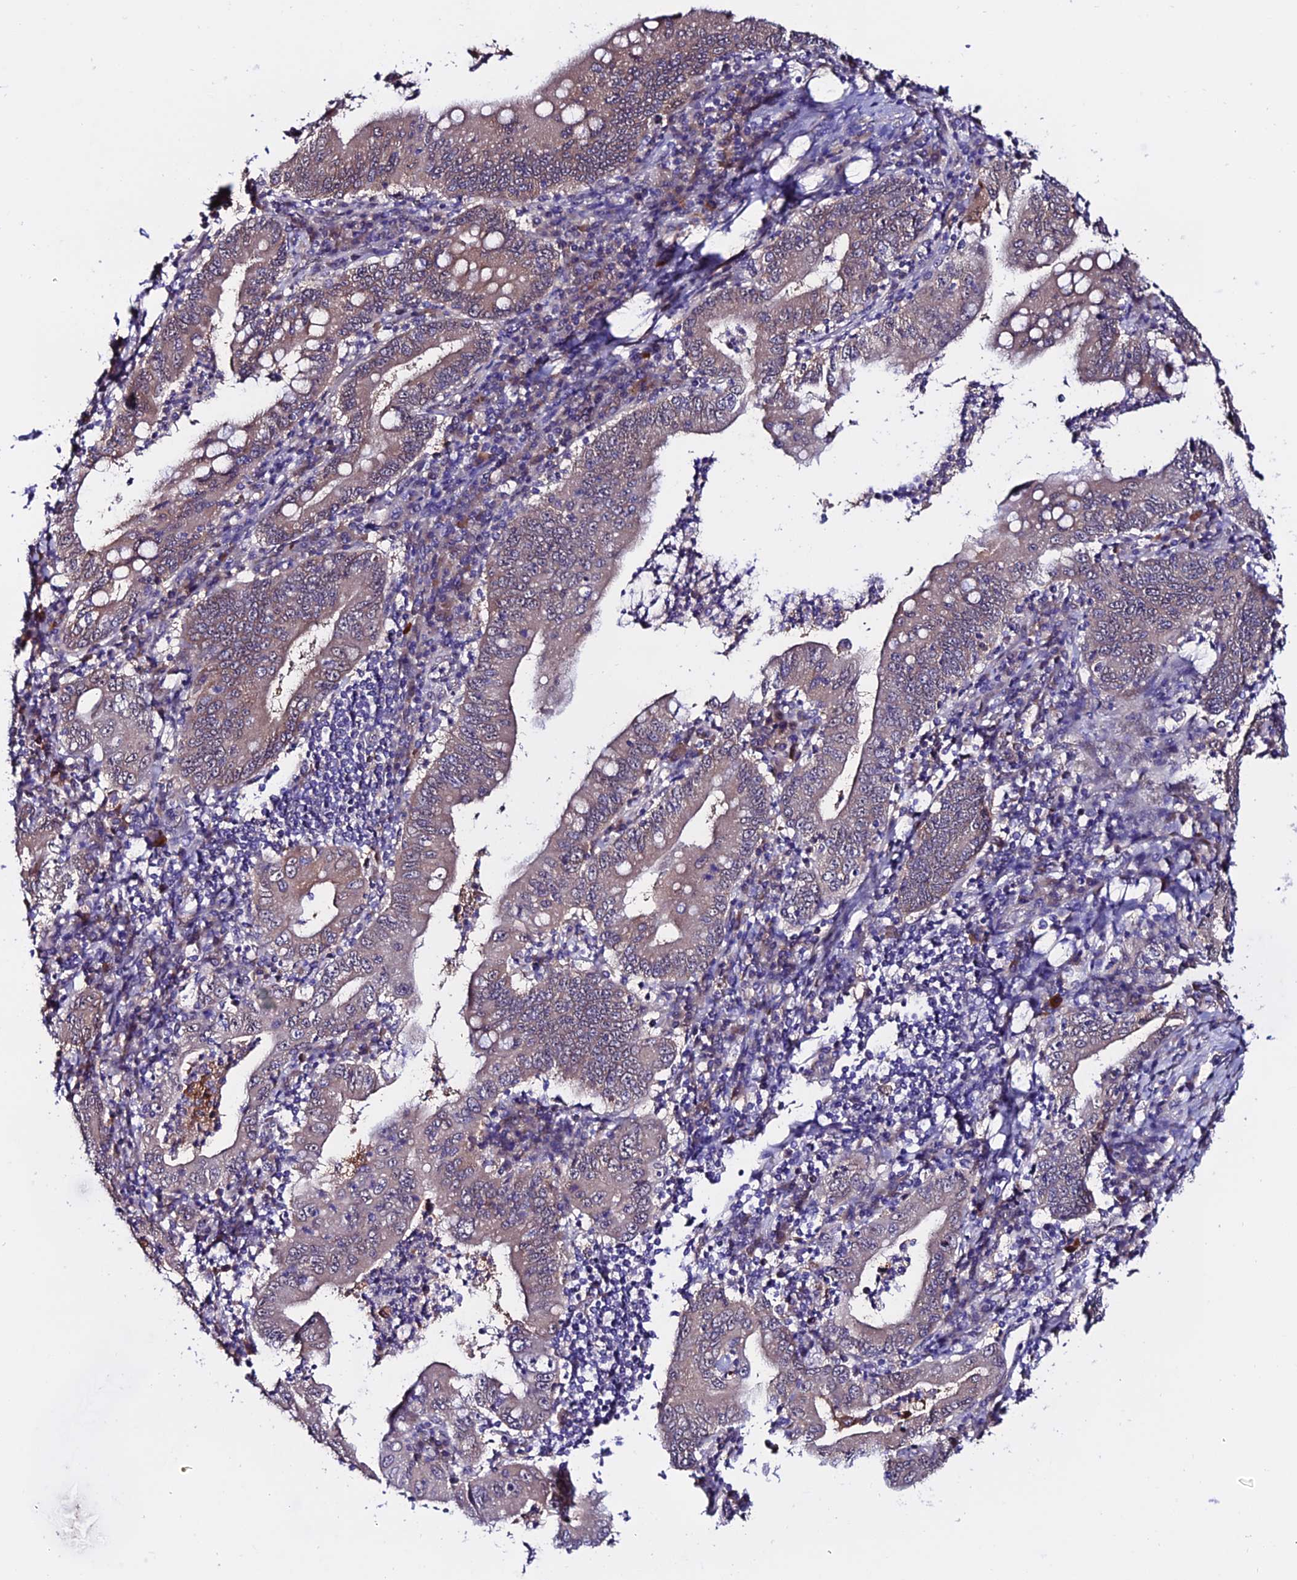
{"staining": {"intensity": "weak", "quantity": ">75%", "location": "cytoplasmic/membranous"}, "tissue": "stomach cancer", "cell_type": "Tumor cells", "image_type": "cancer", "snomed": [{"axis": "morphology", "description": "Normal tissue, NOS"}, {"axis": "morphology", "description": "Adenocarcinoma, NOS"}, {"axis": "topography", "description": "Esophagus"}, {"axis": "topography", "description": "Stomach, upper"}, {"axis": "topography", "description": "Peripheral nerve tissue"}], "caption": "Human stomach adenocarcinoma stained with a protein marker demonstrates weak staining in tumor cells.", "gene": "FZD8", "patient": {"sex": "male", "age": 62}}